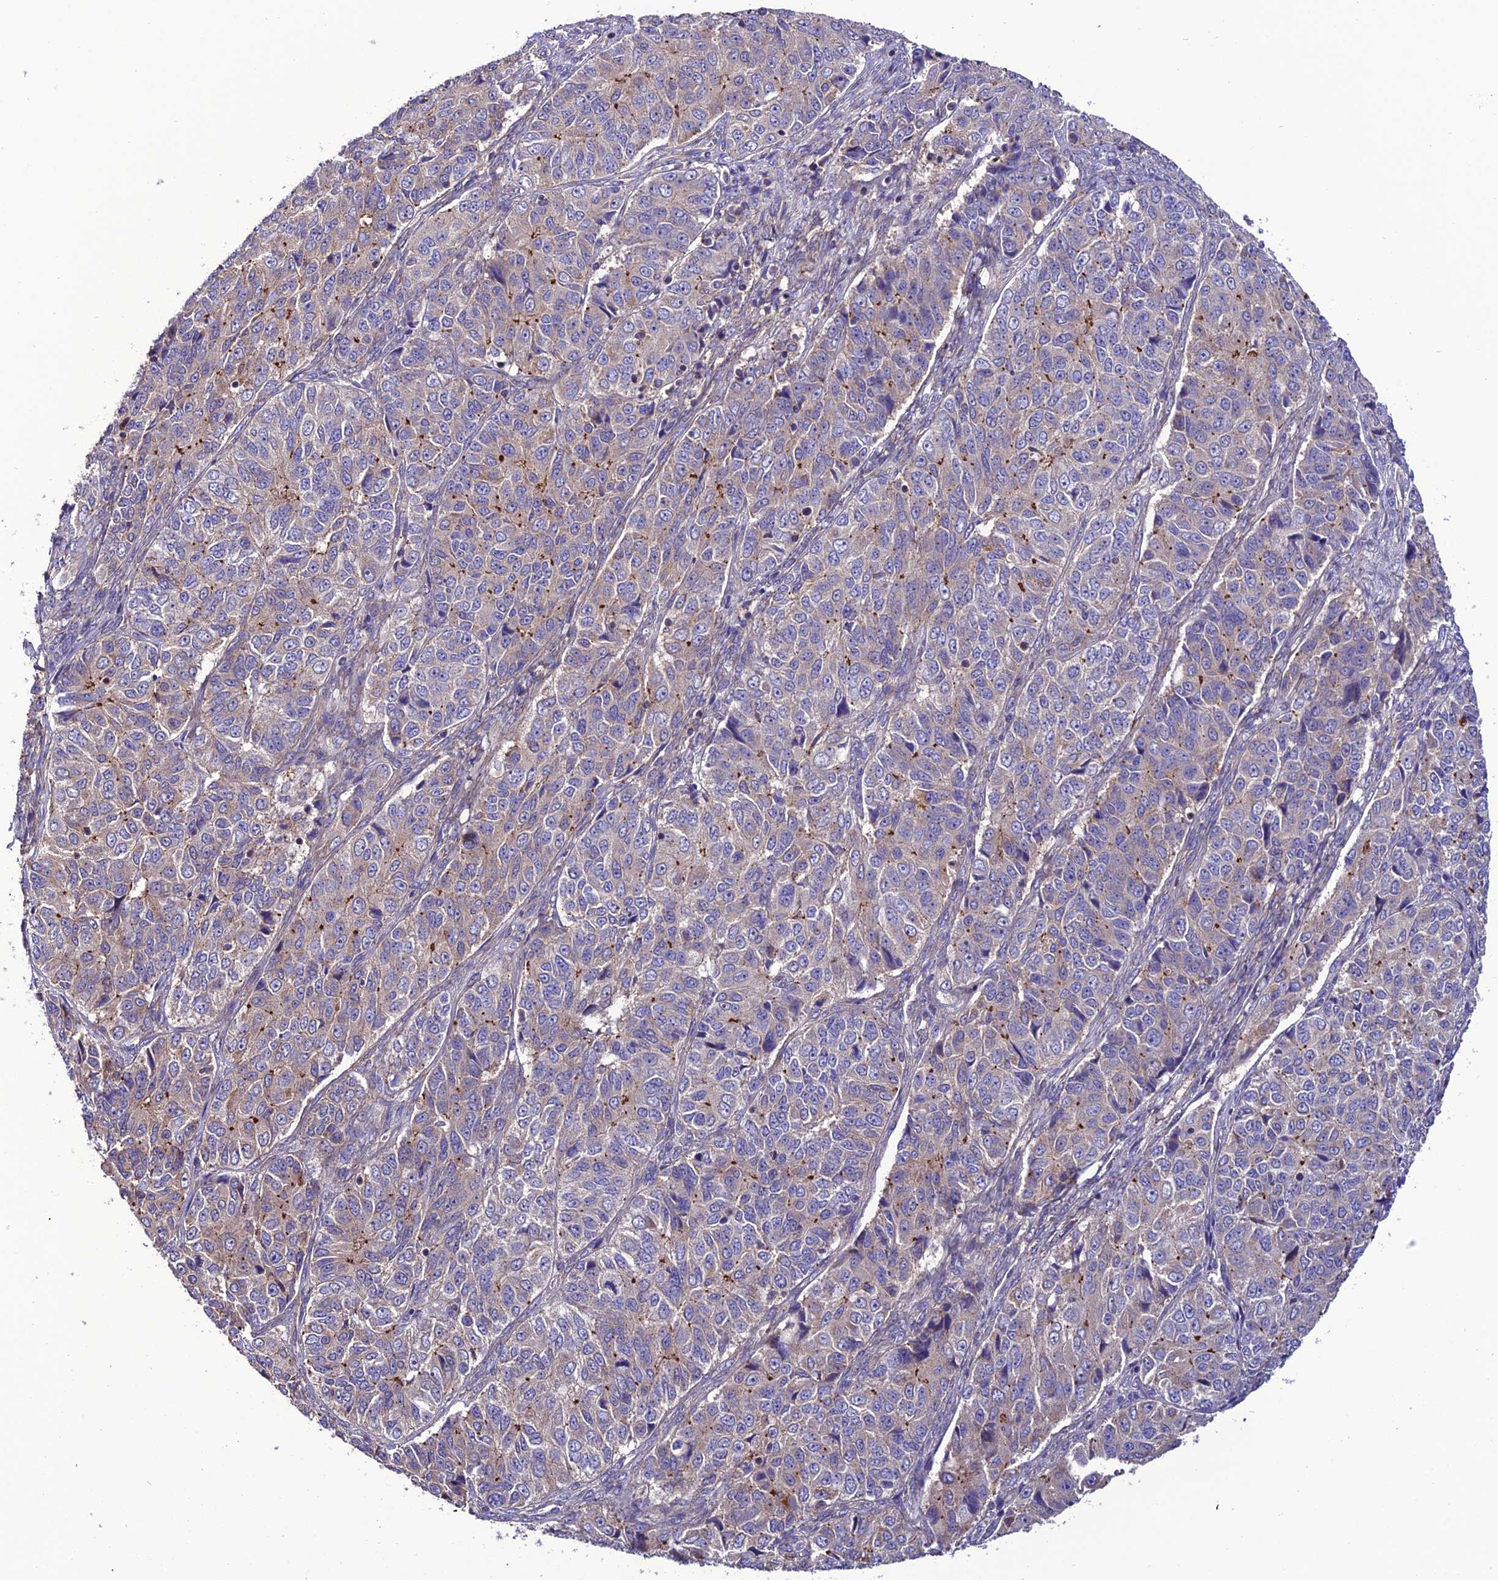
{"staining": {"intensity": "moderate", "quantity": "<25%", "location": "cytoplasmic/membranous"}, "tissue": "ovarian cancer", "cell_type": "Tumor cells", "image_type": "cancer", "snomed": [{"axis": "morphology", "description": "Carcinoma, endometroid"}, {"axis": "topography", "description": "Ovary"}], "caption": "Ovarian cancer (endometroid carcinoma) tissue exhibits moderate cytoplasmic/membranous staining in approximately <25% of tumor cells, visualized by immunohistochemistry.", "gene": "PPIL3", "patient": {"sex": "female", "age": 51}}